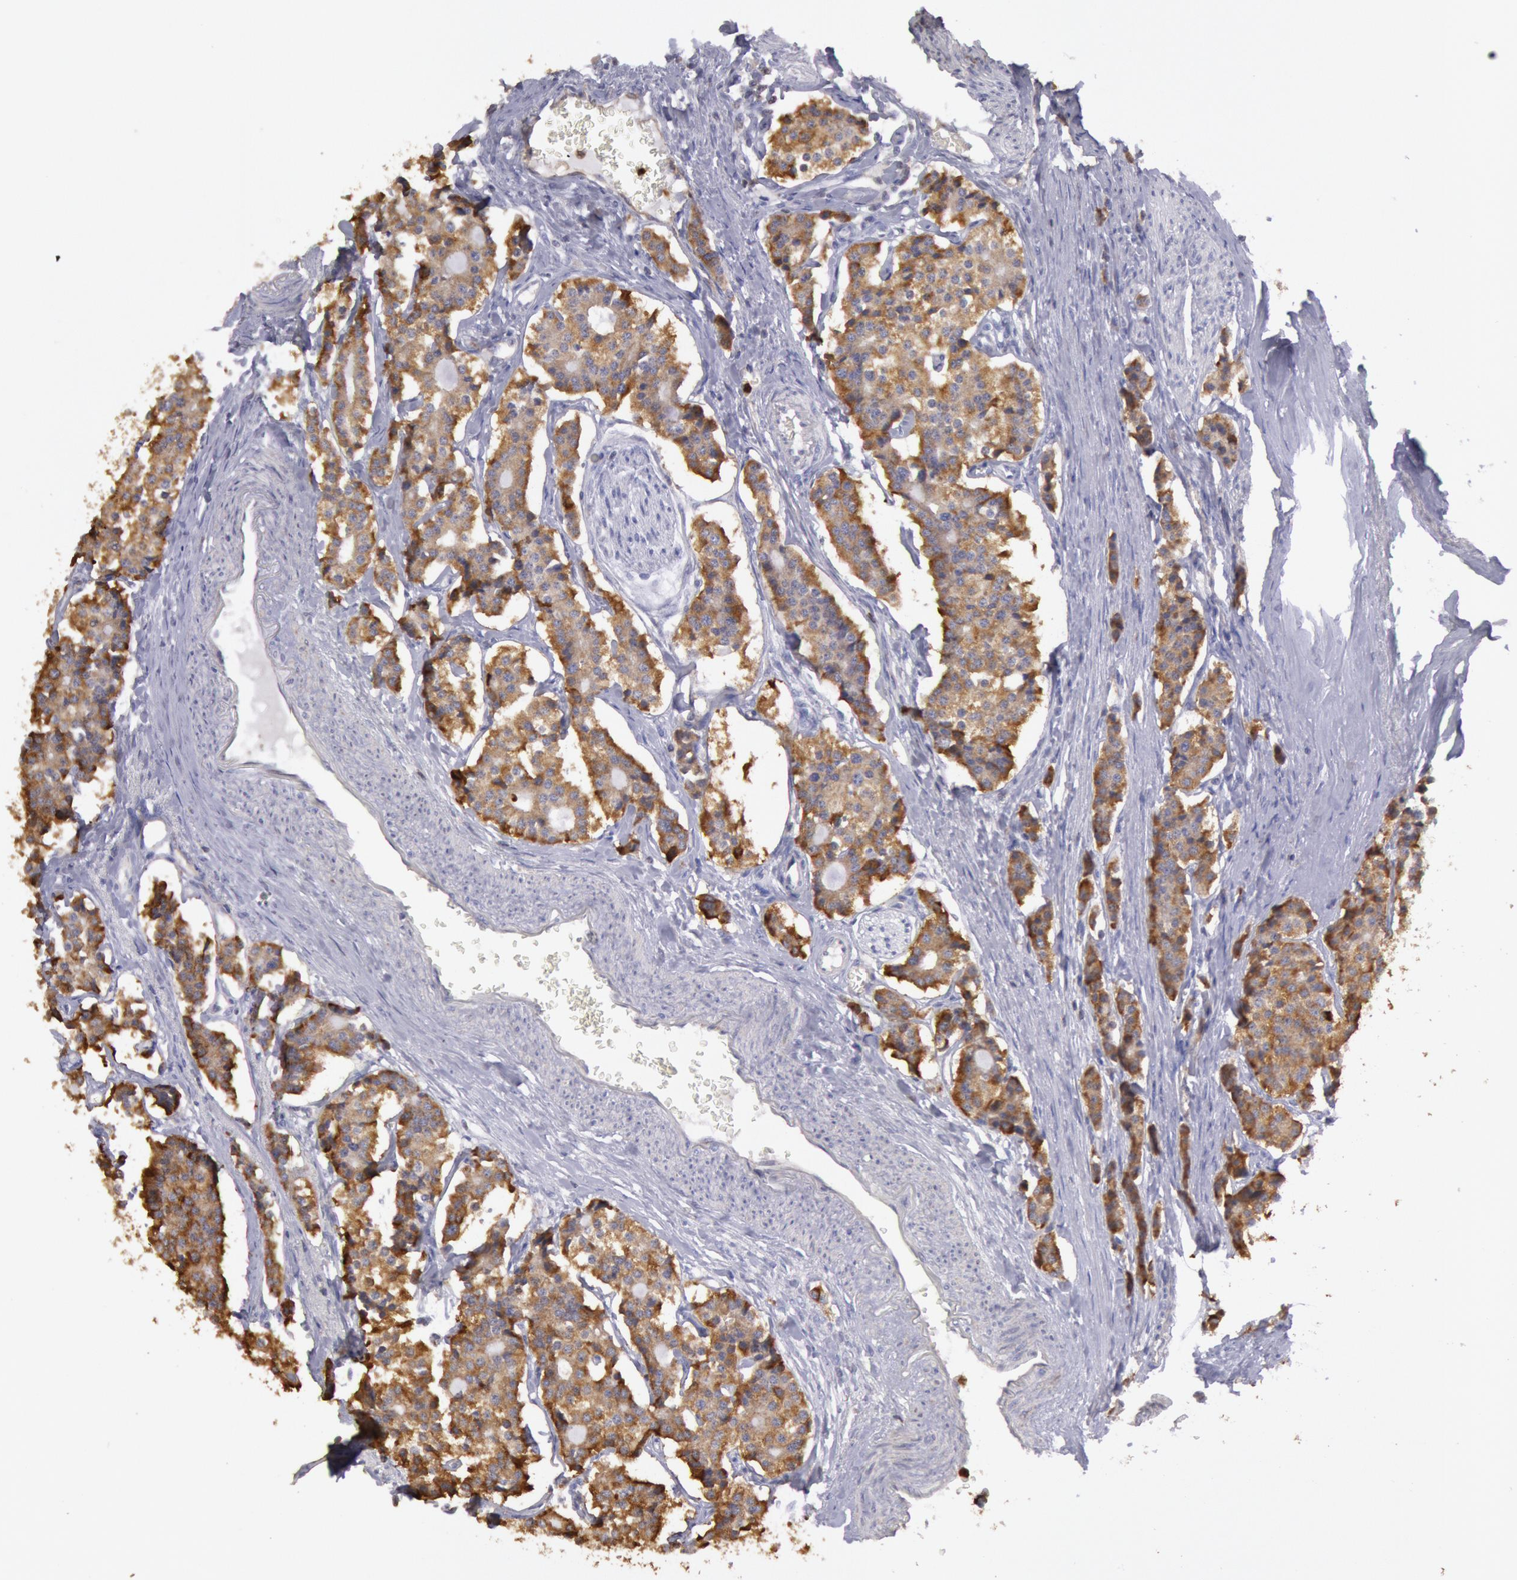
{"staining": {"intensity": "strong", "quantity": ">75%", "location": "cytoplasmic/membranous"}, "tissue": "carcinoid", "cell_type": "Tumor cells", "image_type": "cancer", "snomed": [{"axis": "morphology", "description": "Carcinoid, malignant, NOS"}, {"axis": "topography", "description": "Small intestine"}], "caption": "Carcinoid tissue shows strong cytoplasmic/membranous positivity in approximately >75% of tumor cells", "gene": "RAB27A", "patient": {"sex": "male", "age": 63}}